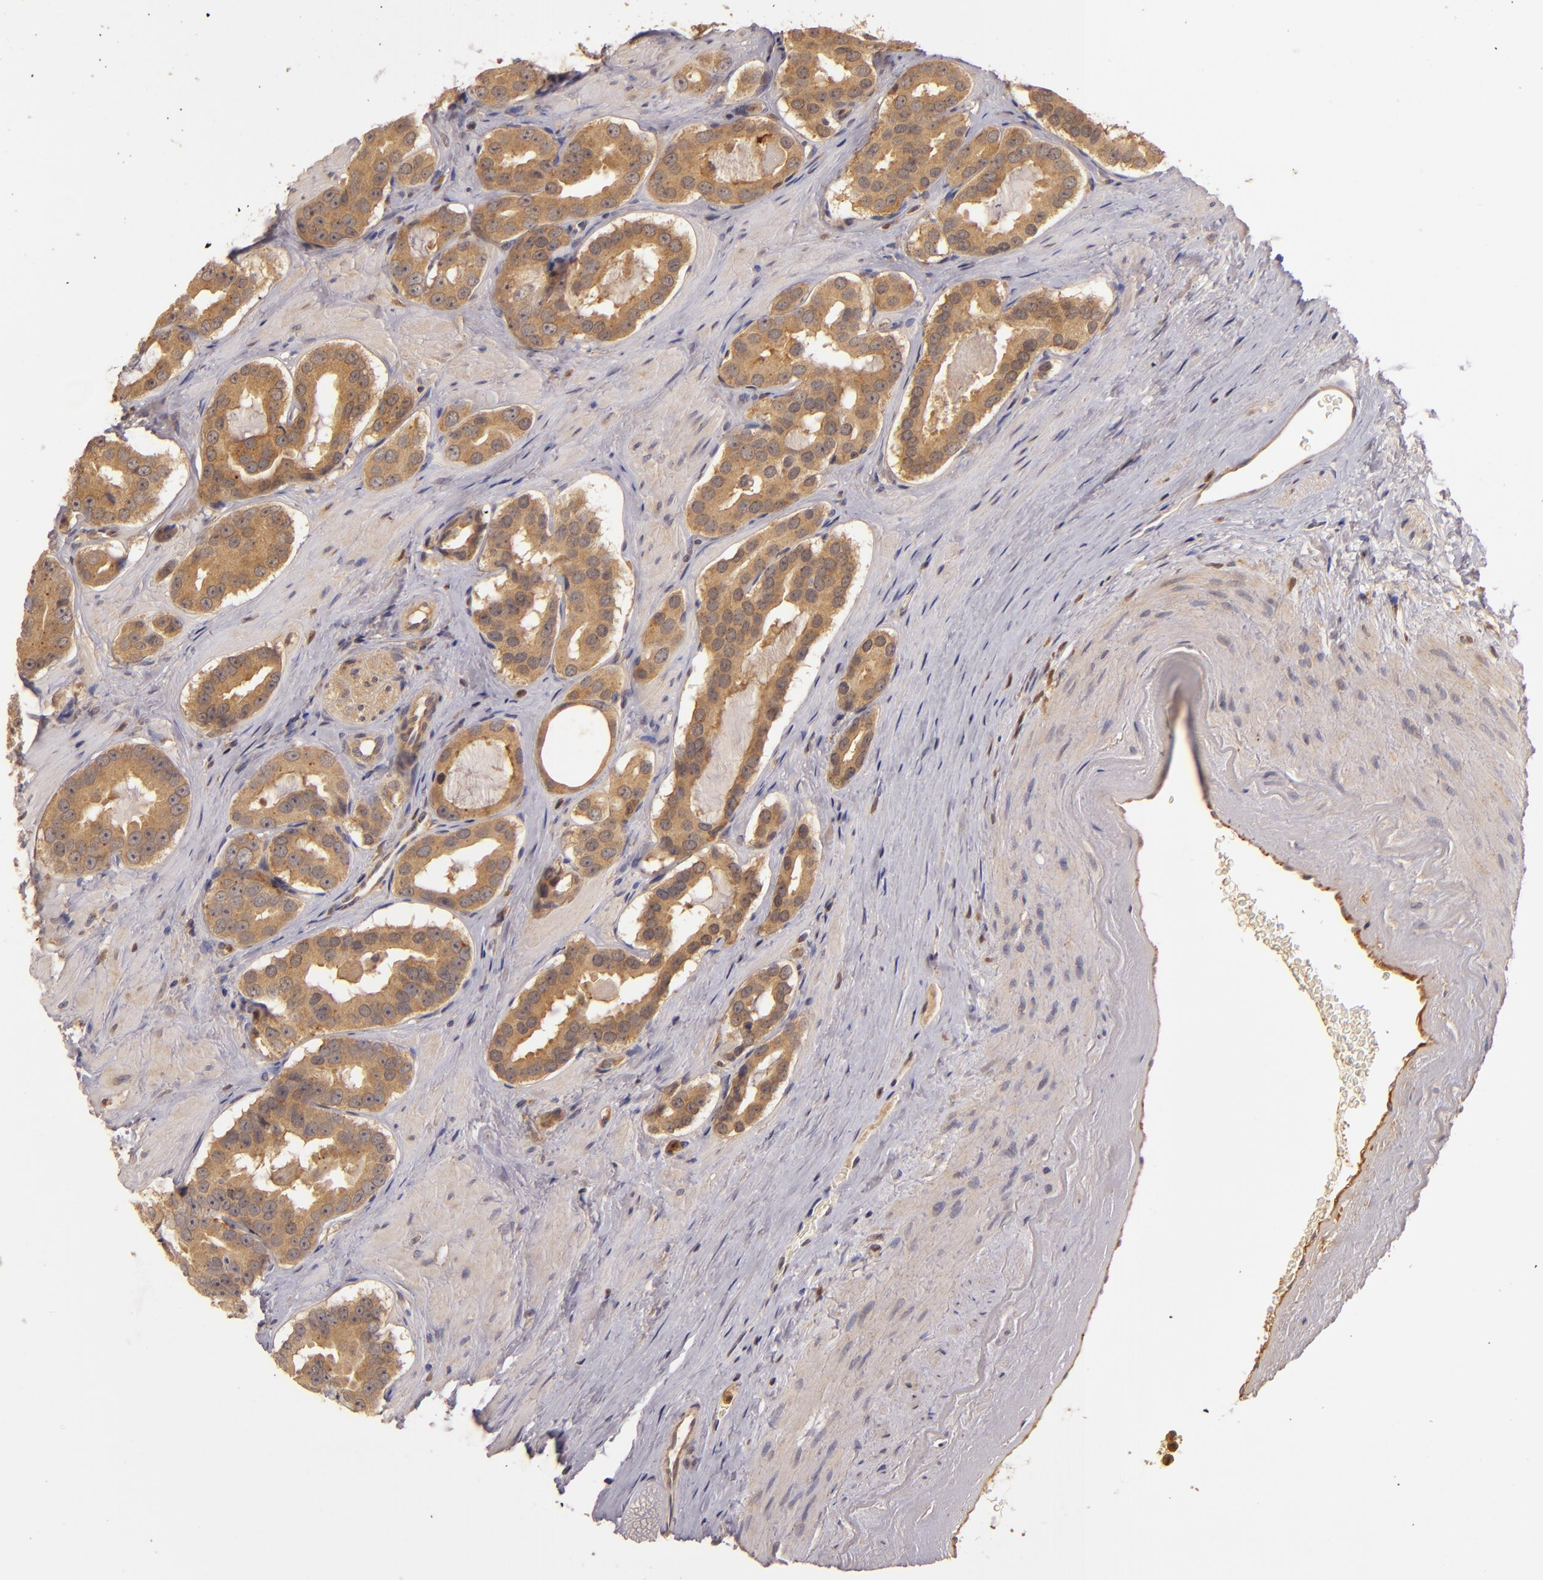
{"staining": {"intensity": "strong", "quantity": ">75%", "location": "cytoplasmic/membranous"}, "tissue": "prostate cancer", "cell_type": "Tumor cells", "image_type": "cancer", "snomed": [{"axis": "morphology", "description": "Adenocarcinoma, Low grade"}, {"axis": "topography", "description": "Prostate"}], "caption": "The immunohistochemical stain shows strong cytoplasmic/membranous positivity in tumor cells of prostate cancer tissue. (DAB IHC, brown staining for protein, blue staining for nuclei).", "gene": "PRKCD", "patient": {"sex": "male", "age": 59}}